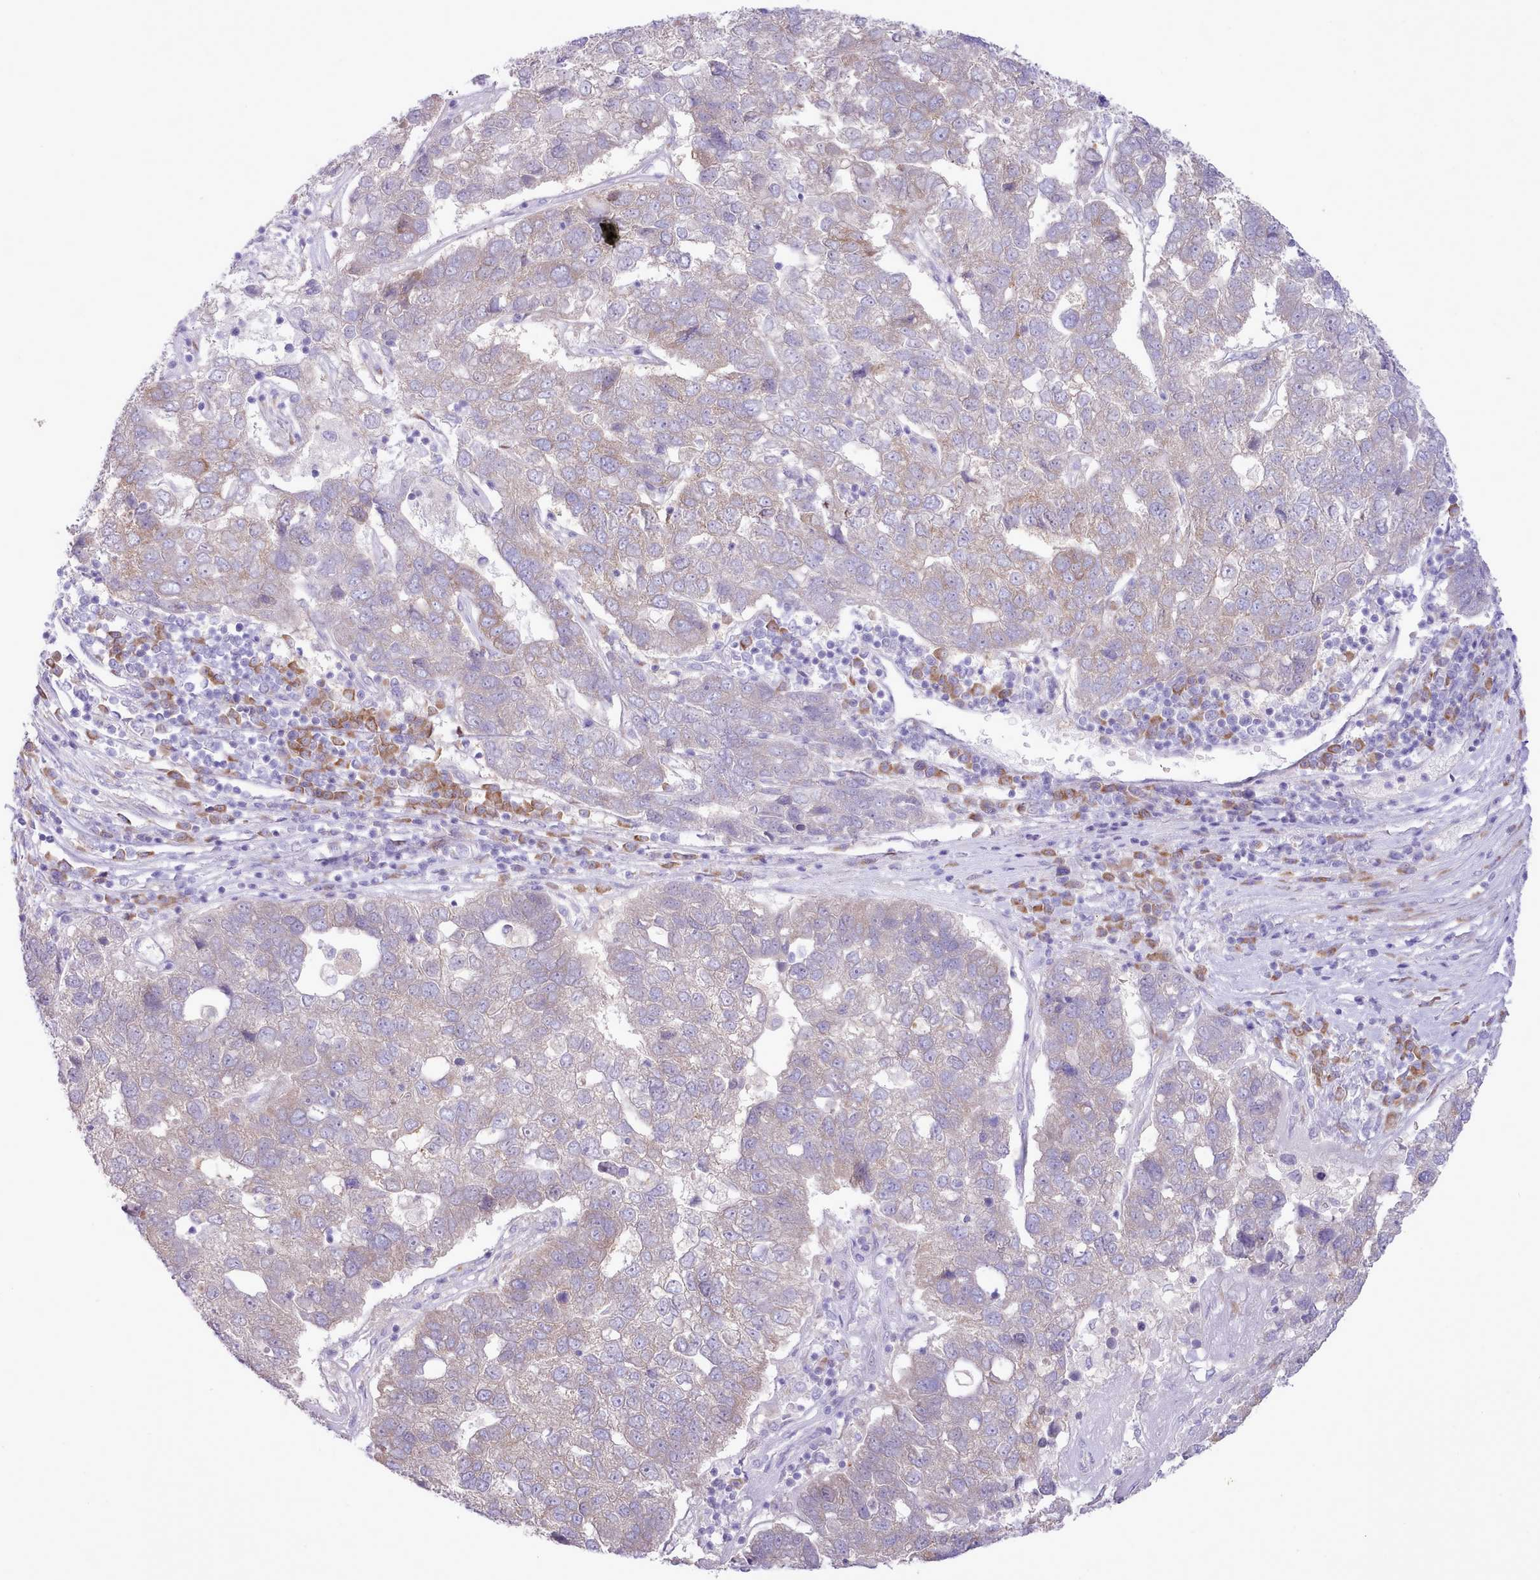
{"staining": {"intensity": "negative", "quantity": "none", "location": "none"}, "tissue": "pancreatic cancer", "cell_type": "Tumor cells", "image_type": "cancer", "snomed": [{"axis": "morphology", "description": "Adenocarcinoma, NOS"}, {"axis": "topography", "description": "Pancreas"}], "caption": "This photomicrograph is of pancreatic cancer stained with IHC to label a protein in brown with the nuclei are counter-stained blue. There is no expression in tumor cells.", "gene": "CCL1", "patient": {"sex": "female", "age": 61}}